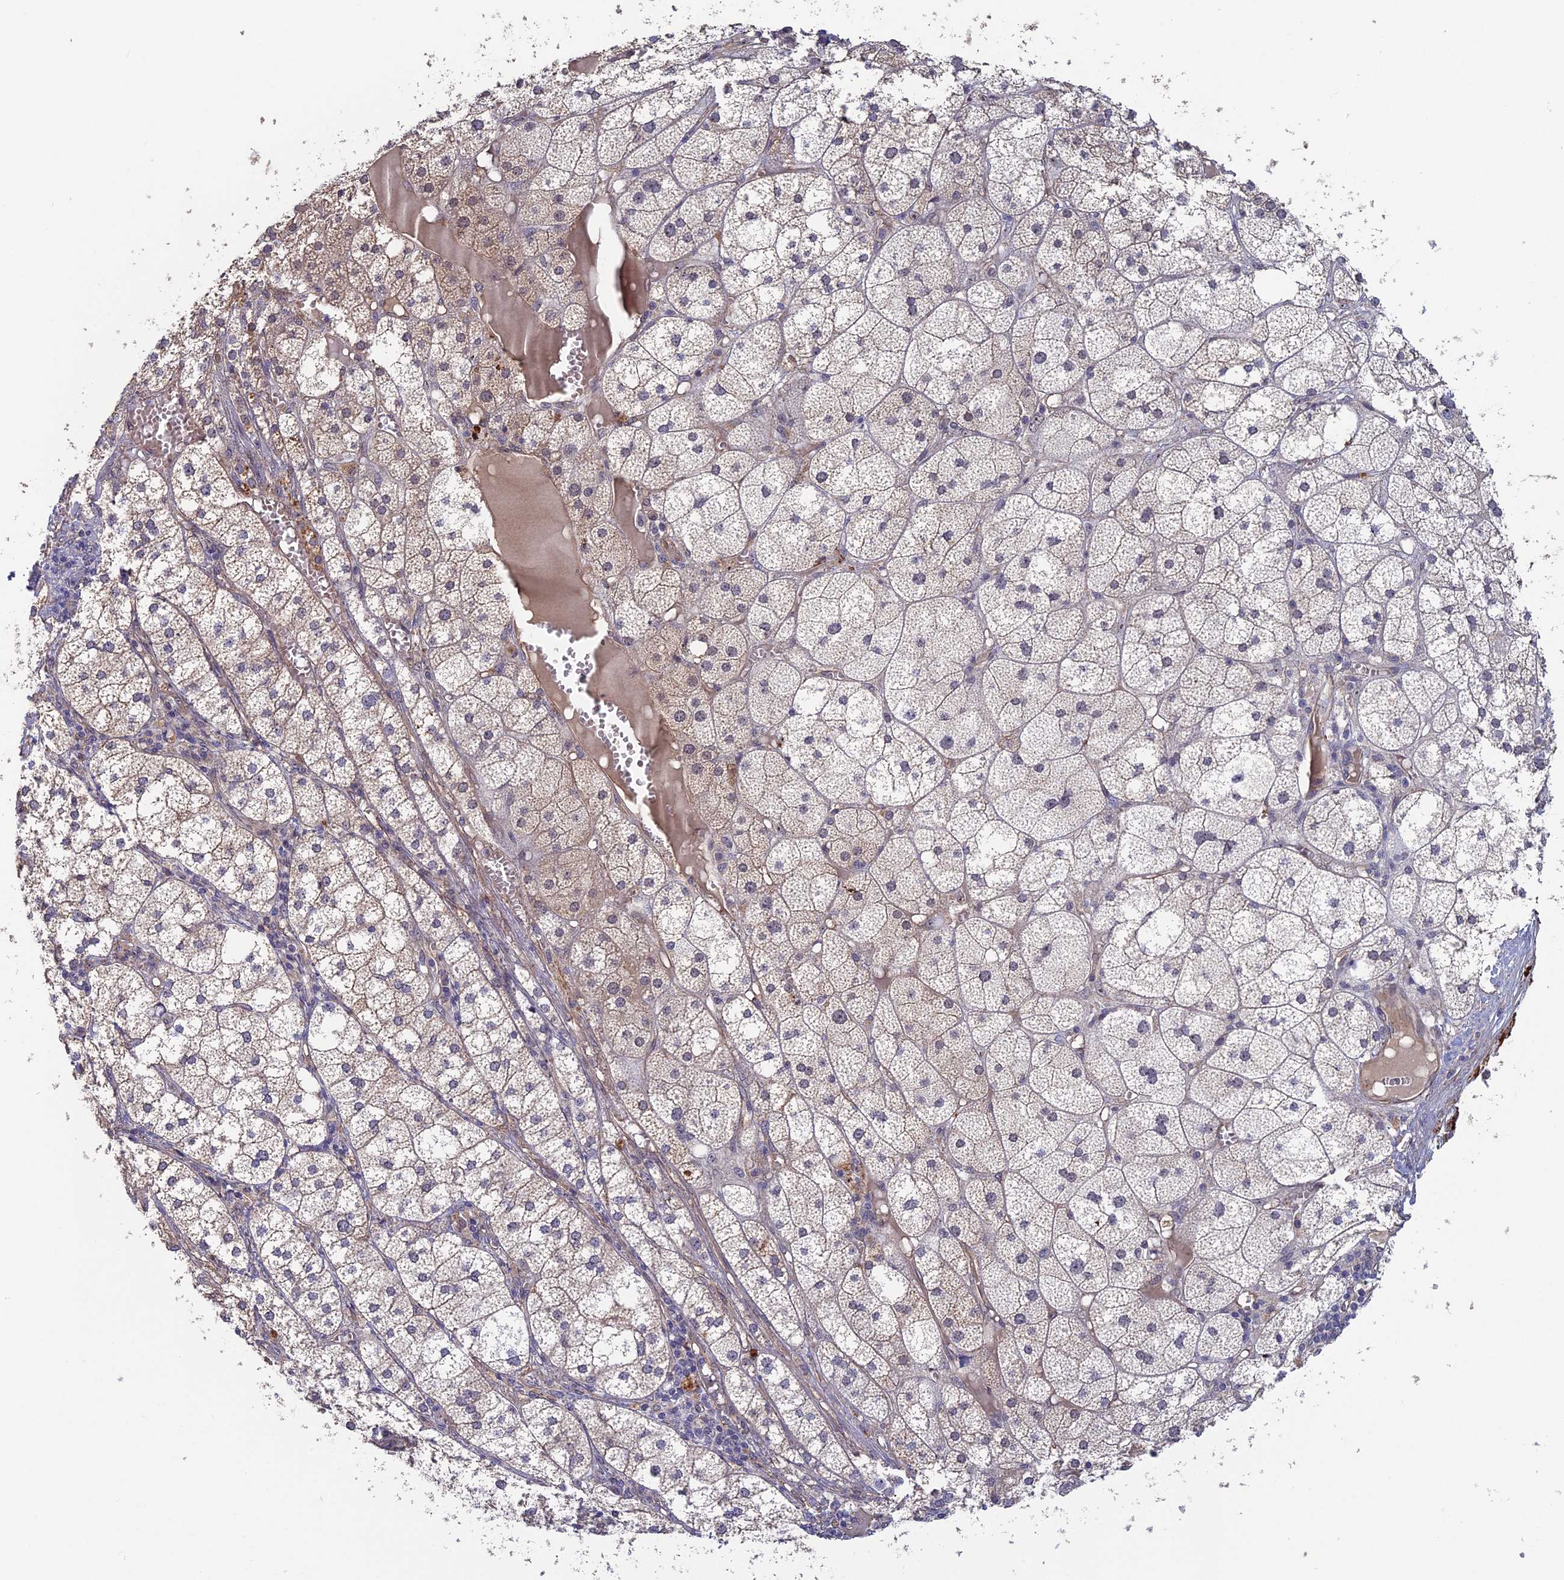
{"staining": {"intensity": "moderate", "quantity": "25%-75%", "location": "cytoplasmic/membranous,nuclear"}, "tissue": "adrenal gland", "cell_type": "Glandular cells", "image_type": "normal", "snomed": [{"axis": "morphology", "description": "Normal tissue, NOS"}, {"axis": "topography", "description": "Adrenal gland"}], "caption": "This histopathology image demonstrates immunohistochemistry staining of benign human adrenal gland, with medium moderate cytoplasmic/membranous,nuclear positivity in approximately 25%-75% of glandular cells.", "gene": "FAM98C", "patient": {"sex": "female", "age": 61}}